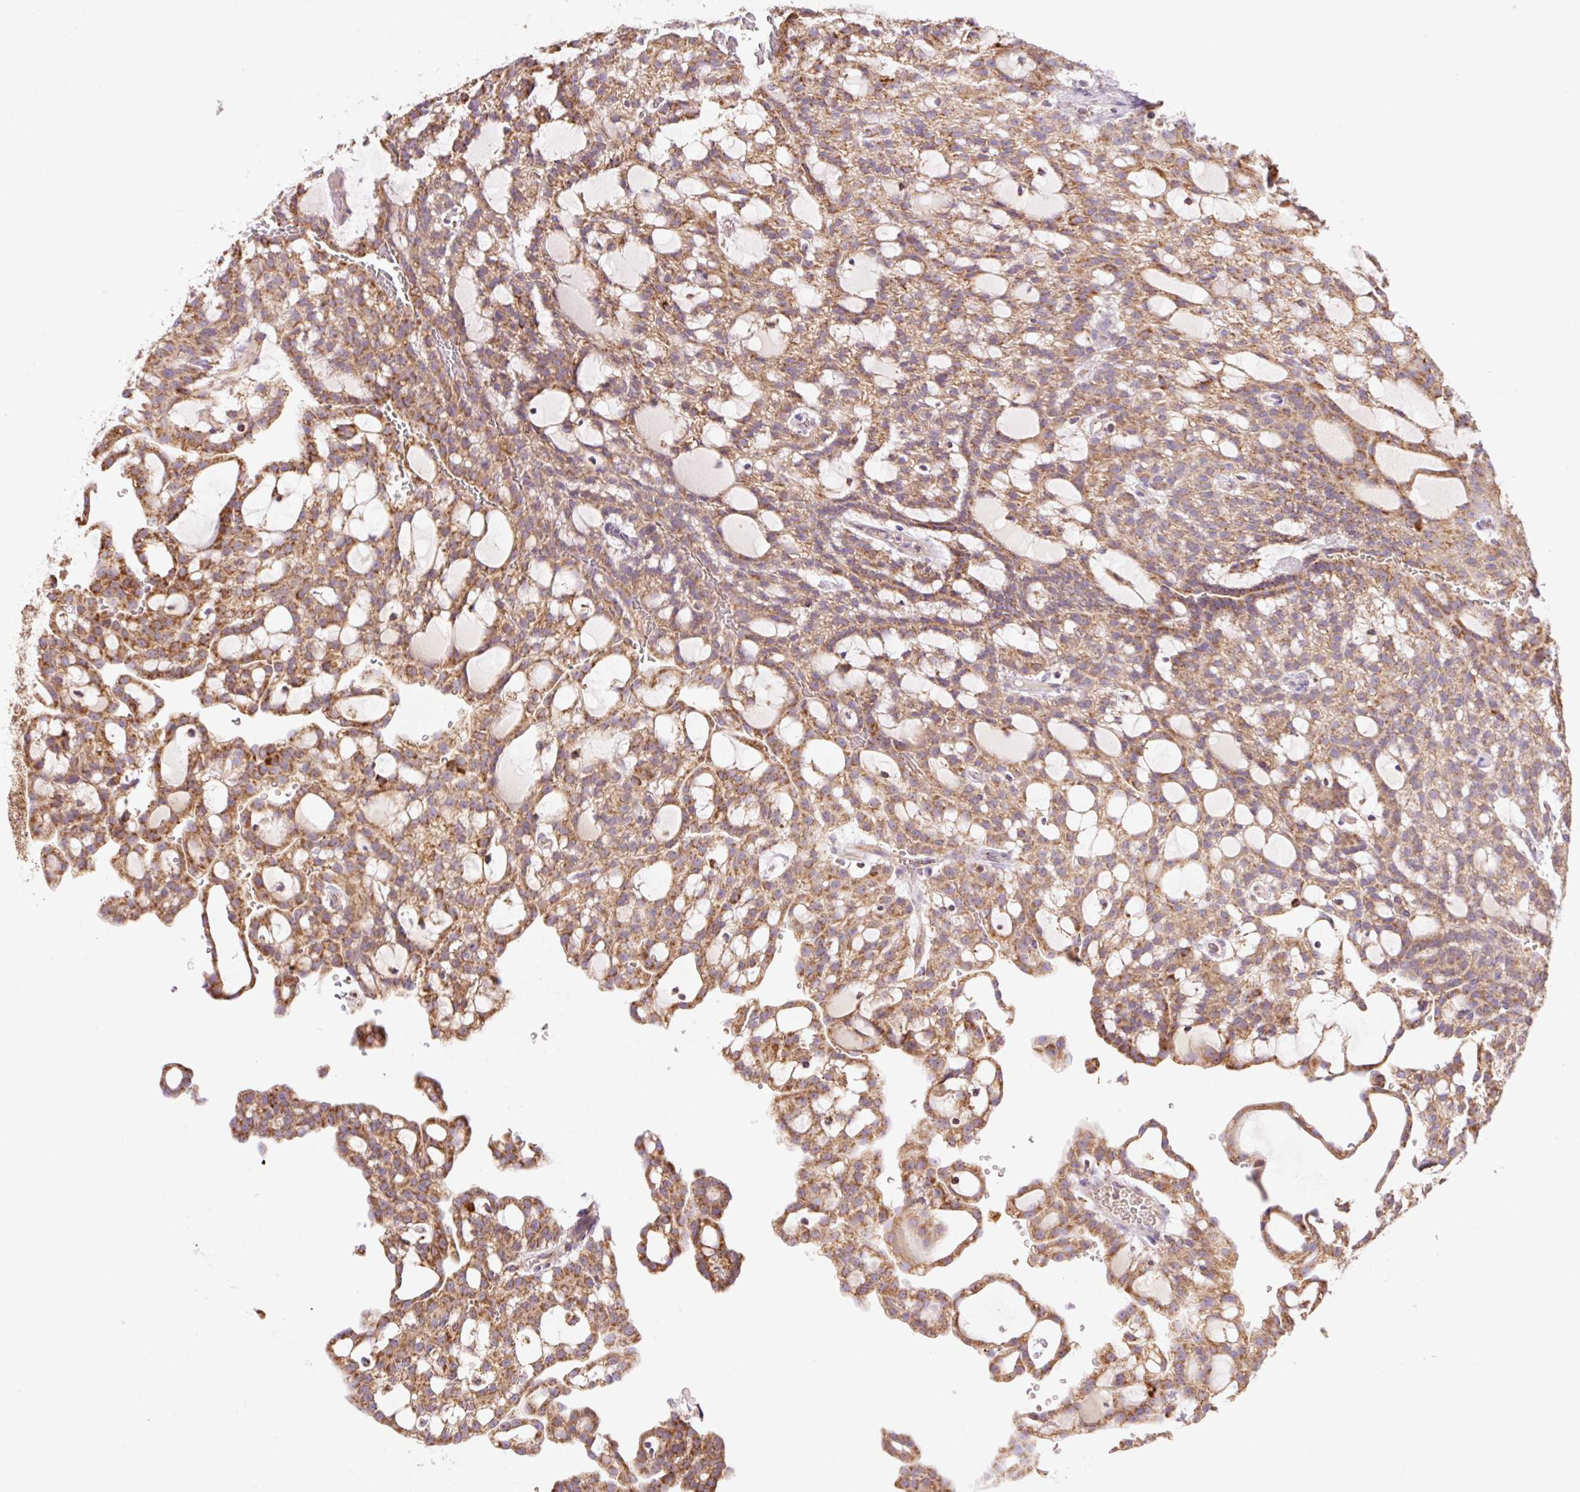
{"staining": {"intensity": "moderate", "quantity": ">75%", "location": "cytoplasmic/membranous"}, "tissue": "renal cancer", "cell_type": "Tumor cells", "image_type": "cancer", "snomed": [{"axis": "morphology", "description": "Adenocarcinoma, NOS"}, {"axis": "topography", "description": "Kidney"}], "caption": "An immunohistochemistry (IHC) histopathology image of neoplastic tissue is shown. Protein staining in brown labels moderate cytoplasmic/membranous positivity in renal cancer within tumor cells.", "gene": "GOSR2", "patient": {"sex": "male", "age": 63}}